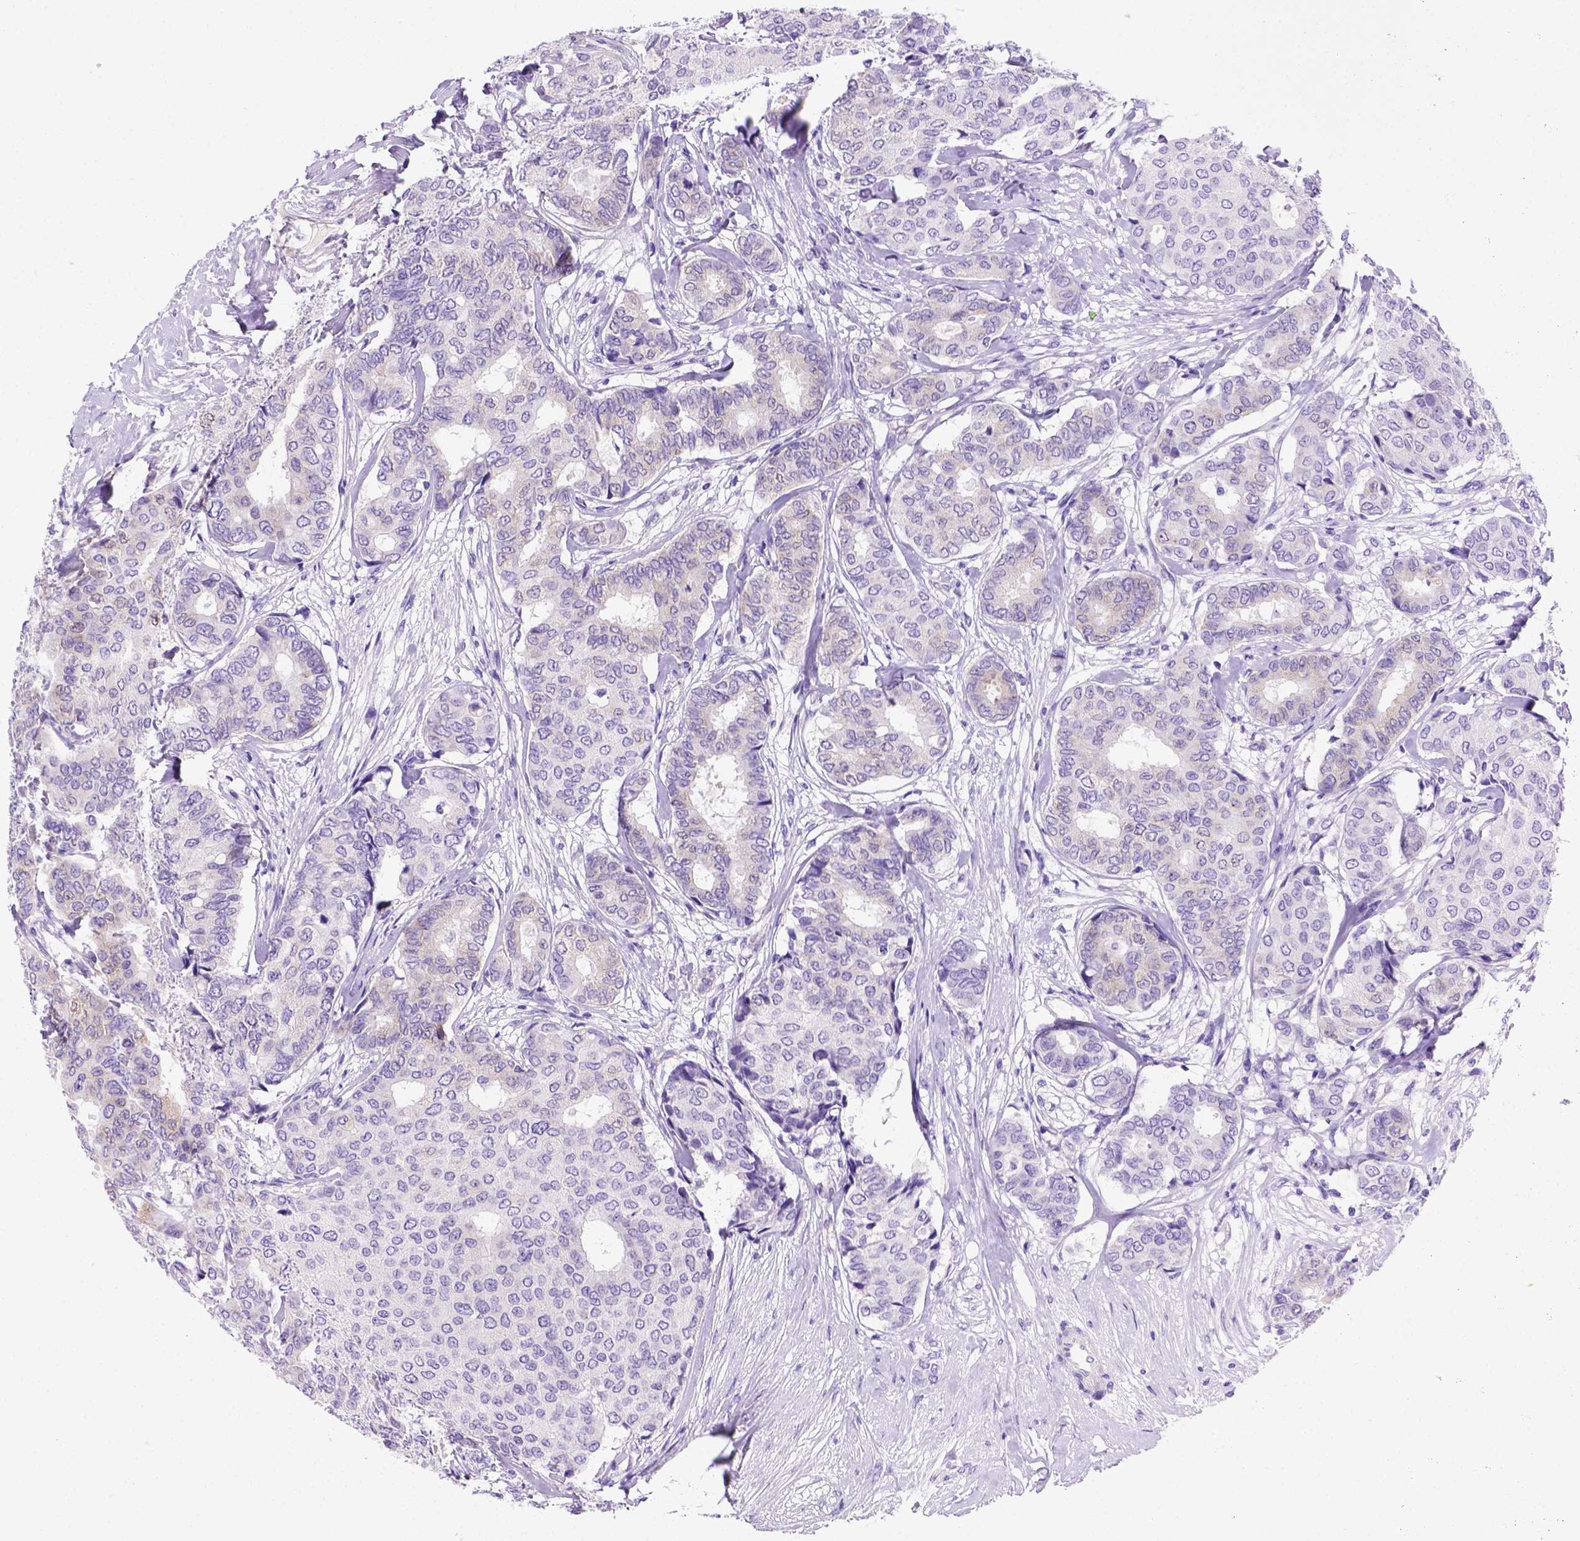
{"staining": {"intensity": "weak", "quantity": "<25%", "location": "cytoplasmic/membranous"}, "tissue": "breast cancer", "cell_type": "Tumor cells", "image_type": "cancer", "snomed": [{"axis": "morphology", "description": "Duct carcinoma"}, {"axis": "topography", "description": "Breast"}], "caption": "IHC histopathology image of human invasive ductal carcinoma (breast) stained for a protein (brown), which displays no staining in tumor cells.", "gene": "FOXI1", "patient": {"sex": "female", "age": 75}}